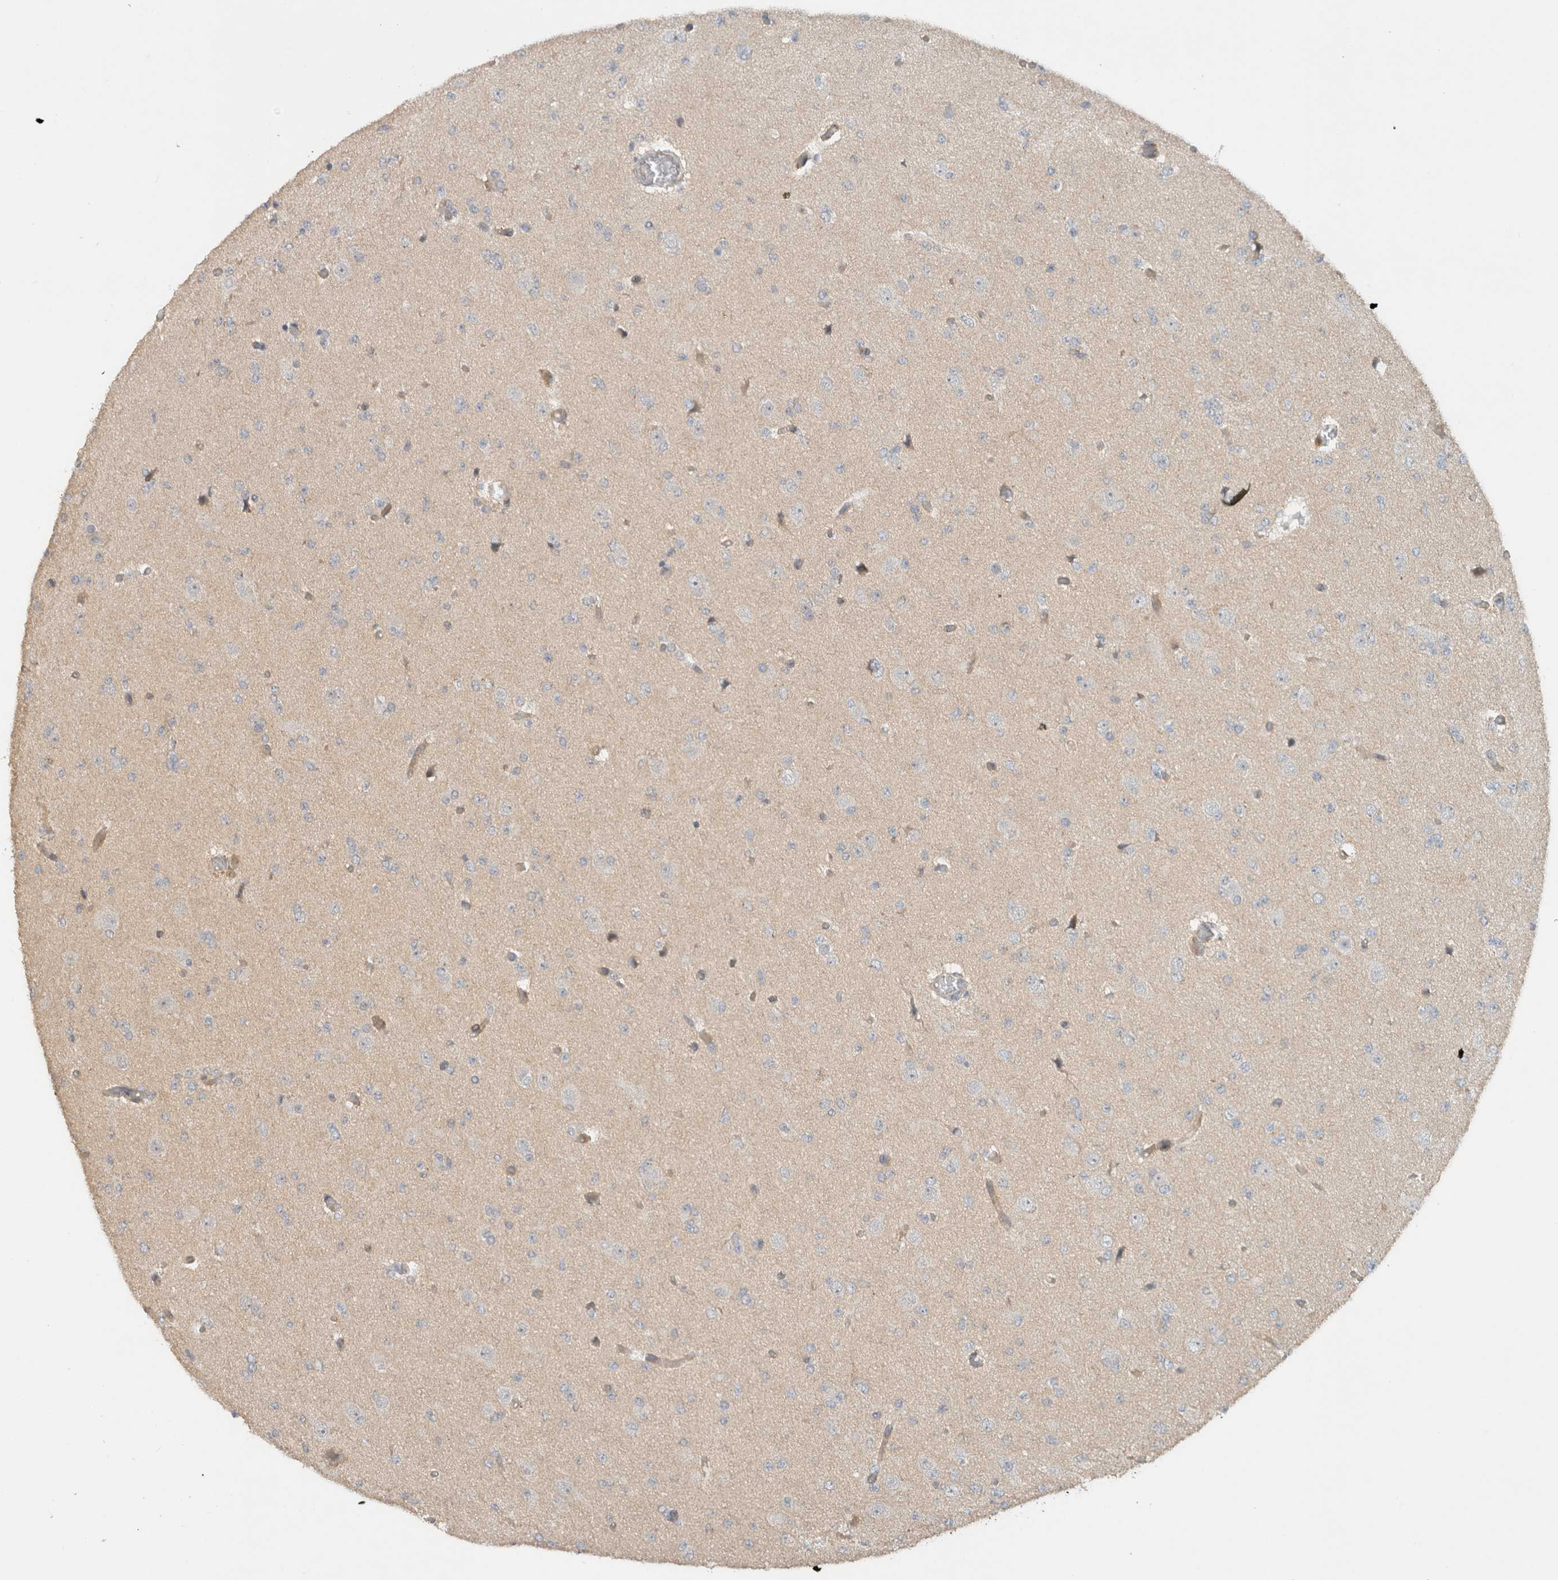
{"staining": {"intensity": "negative", "quantity": "none", "location": "none"}, "tissue": "glioma", "cell_type": "Tumor cells", "image_type": "cancer", "snomed": [{"axis": "morphology", "description": "Glioma, malignant, Low grade"}, {"axis": "topography", "description": "Brain"}], "caption": "High power microscopy image of an immunohistochemistry (IHC) histopathology image of glioma, revealing no significant staining in tumor cells.", "gene": "ERCC6L2", "patient": {"sex": "female", "age": 22}}